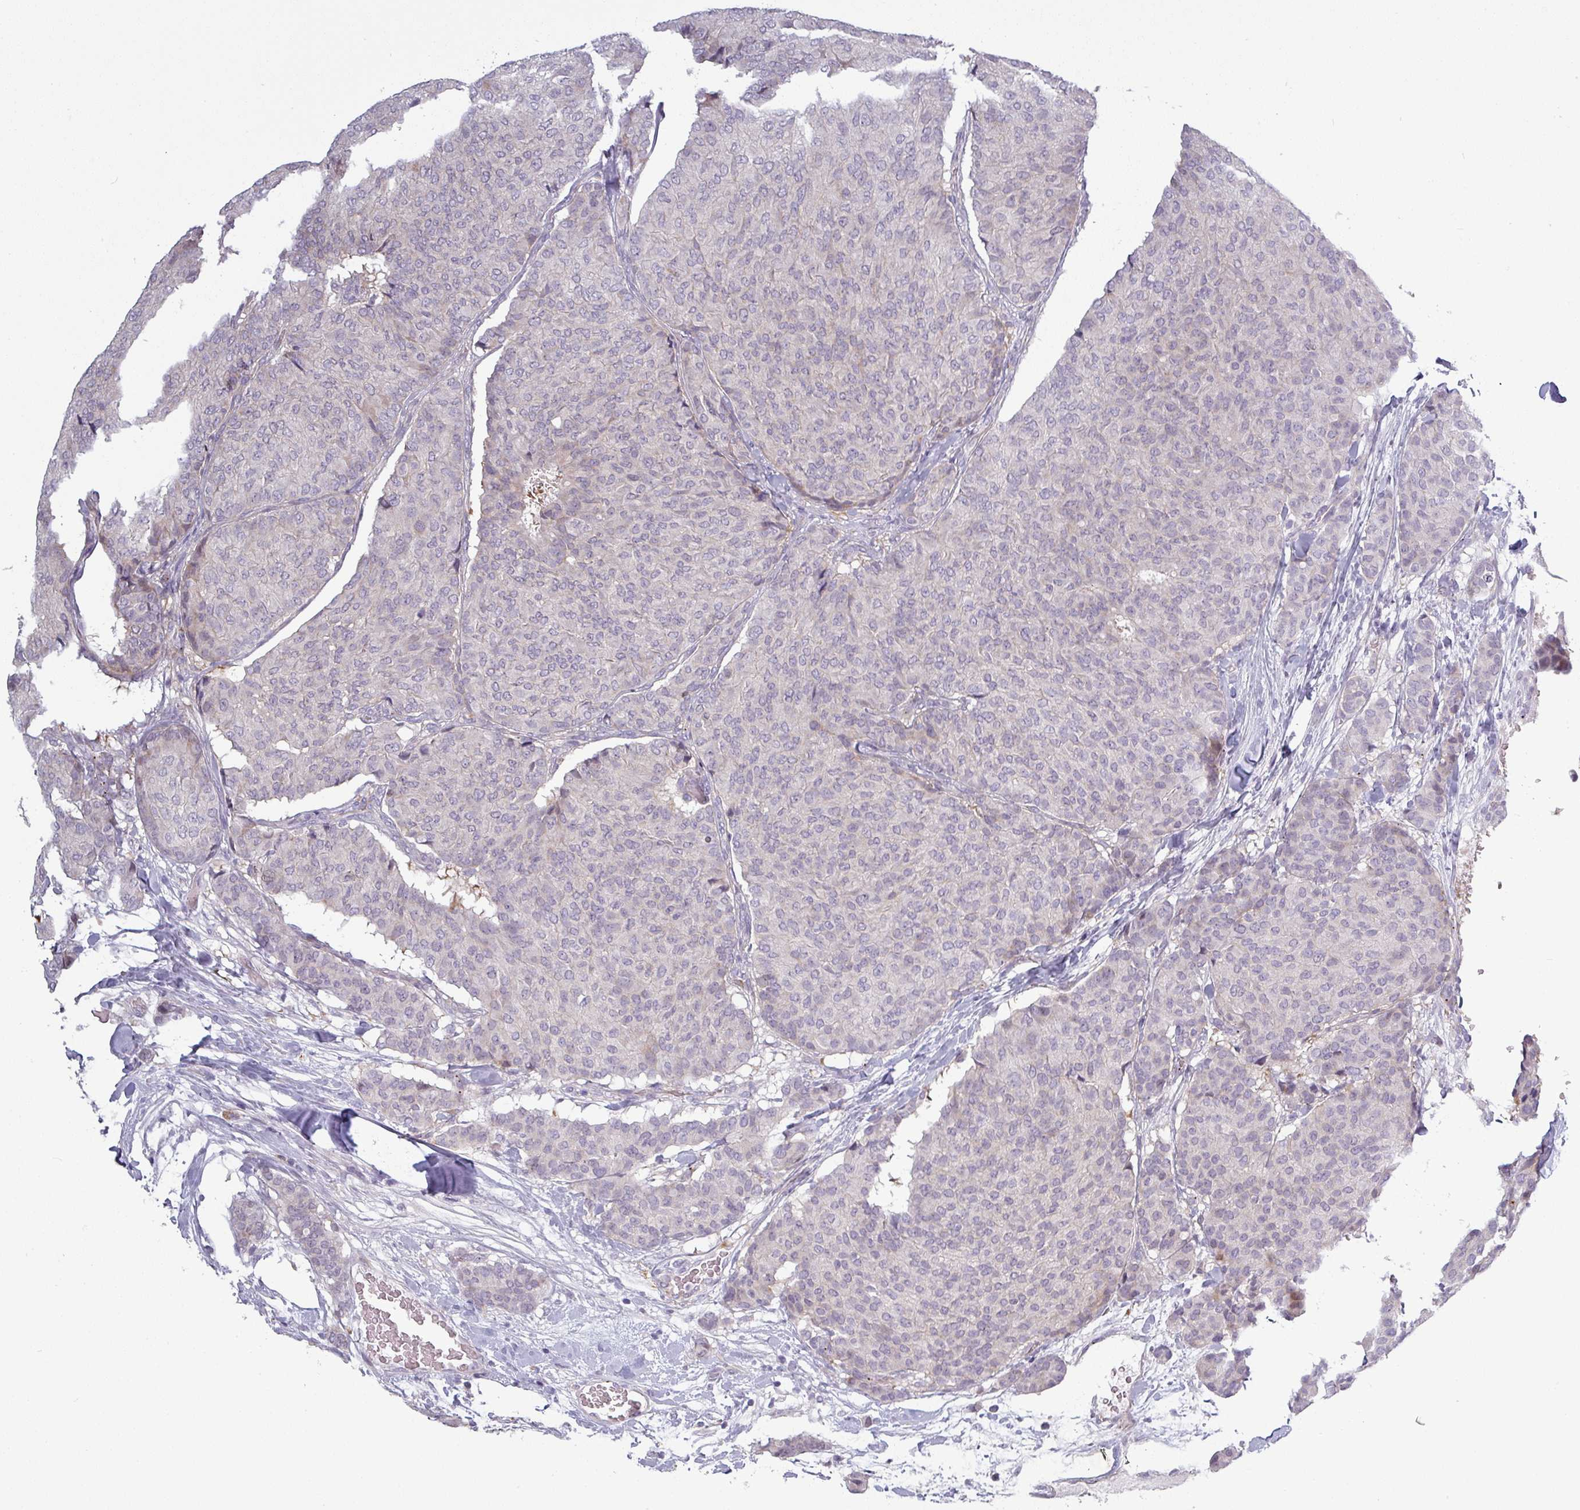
{"staining": {"intensity": "negative", "quantity": "none", "location": "none"}, "tissue": "breast cancer", "cell_type": "Tumor cells", "image_type": "cancer", "snomed": [{"axis": "morphology", "description": "Duct carcinoma"}, {"axis": "topography", "description": "Breast"}], "caption": "High power microscopy photomicrograph of an immunohistochemistry image of breast invasive ductal carcinoma, revealing no significant expression in tumor cells.", "gene": "C2orf16", "patient": {"sex": "female", "age": 75}}